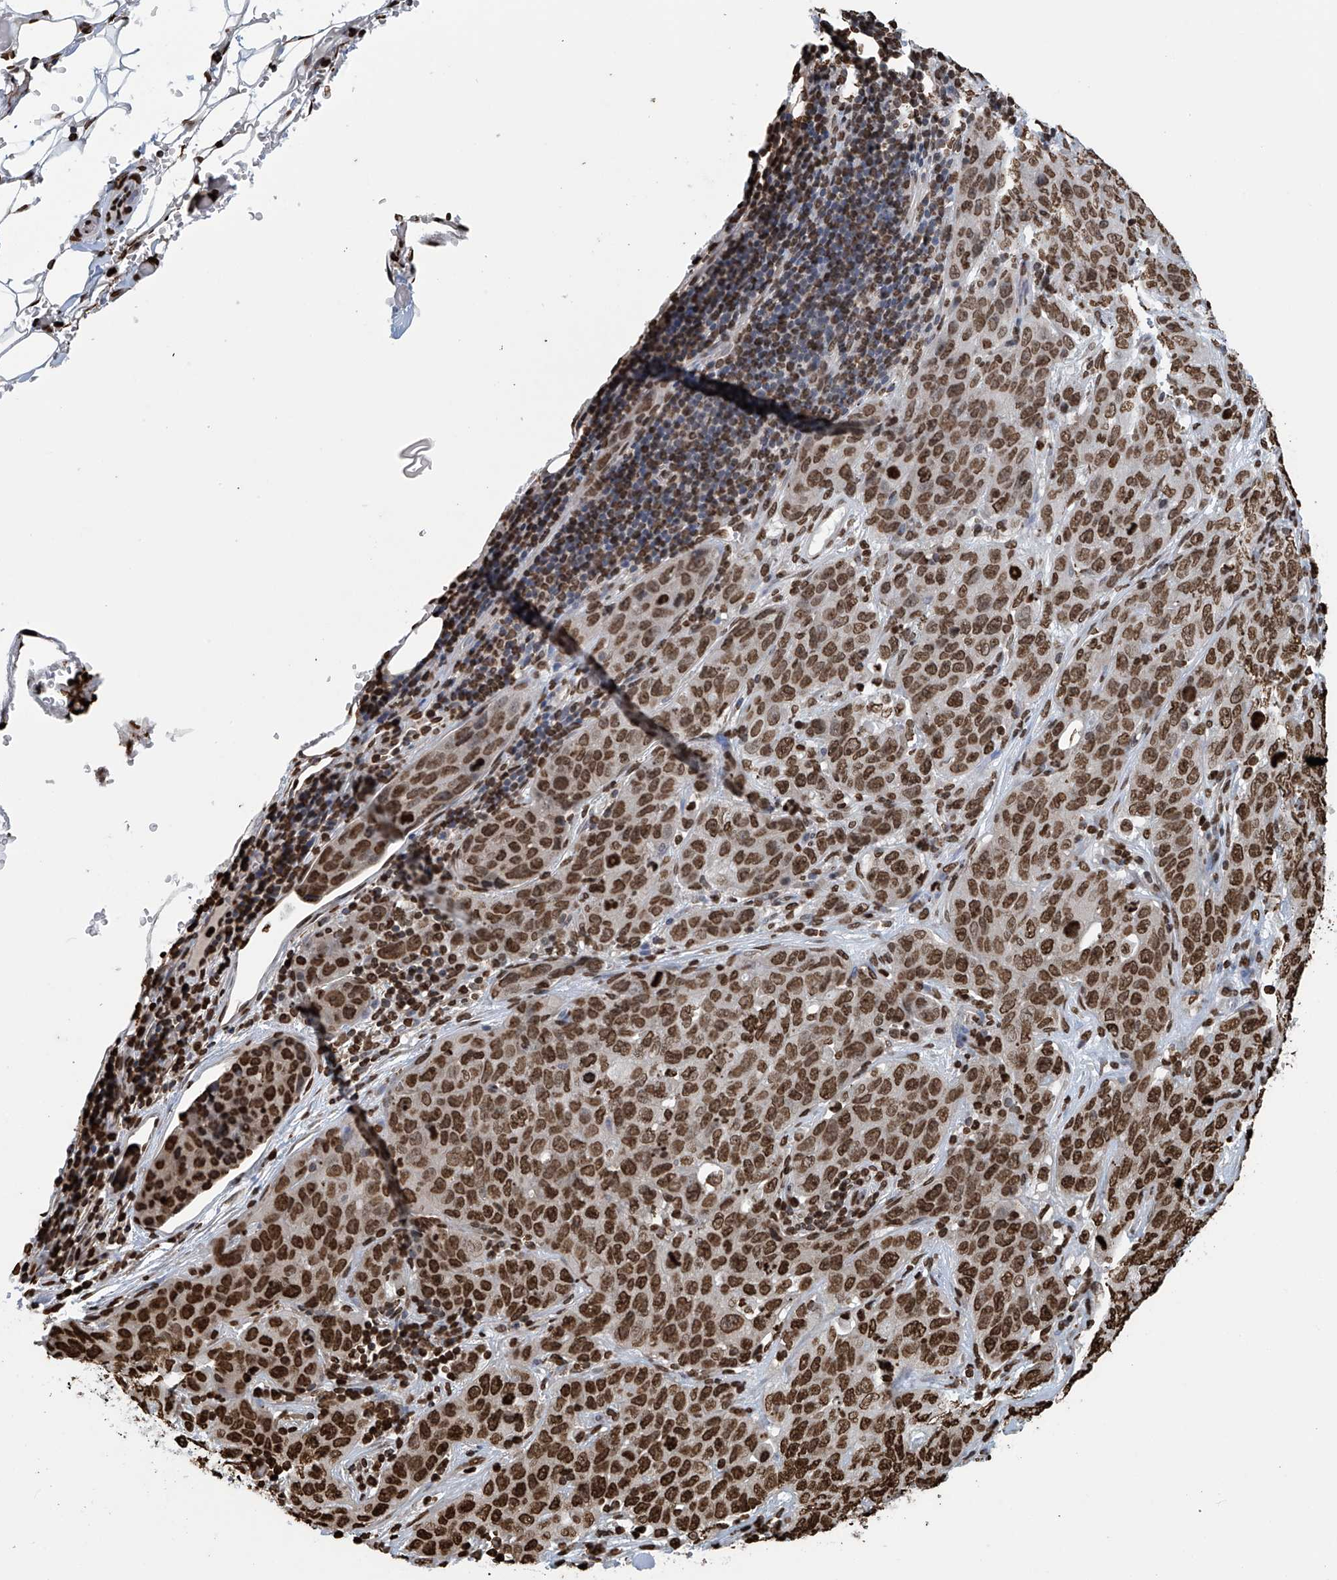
{"staining": {"intensity": "moderate", "quantity": ">75%", "location": "nuclear"}, "tissue": "stomach cancer", "cell_type": "Tumor cells", "image_type": "cancer", "snomed": [{"axis": "morphology", "description": "Normal tissue, NOS"}, {"axis": "morphology", "description": "Adenocarcinoma, NOS"}, {"axis": "topography", "description": "Lymph node"}, {"axis": "topography", "description": "Stomach"}], "caption": "Immunohistochemistry (IHC) of human stomach adenocarcinoma exhibits medium levels of moderate nuclear expression in about >75% of tumor cells. Ihc stains the protein of interest in brown and the nuclei are stained blue.", "gene": "DPPA2", "patient": {"sex": "male", "age": 48}}